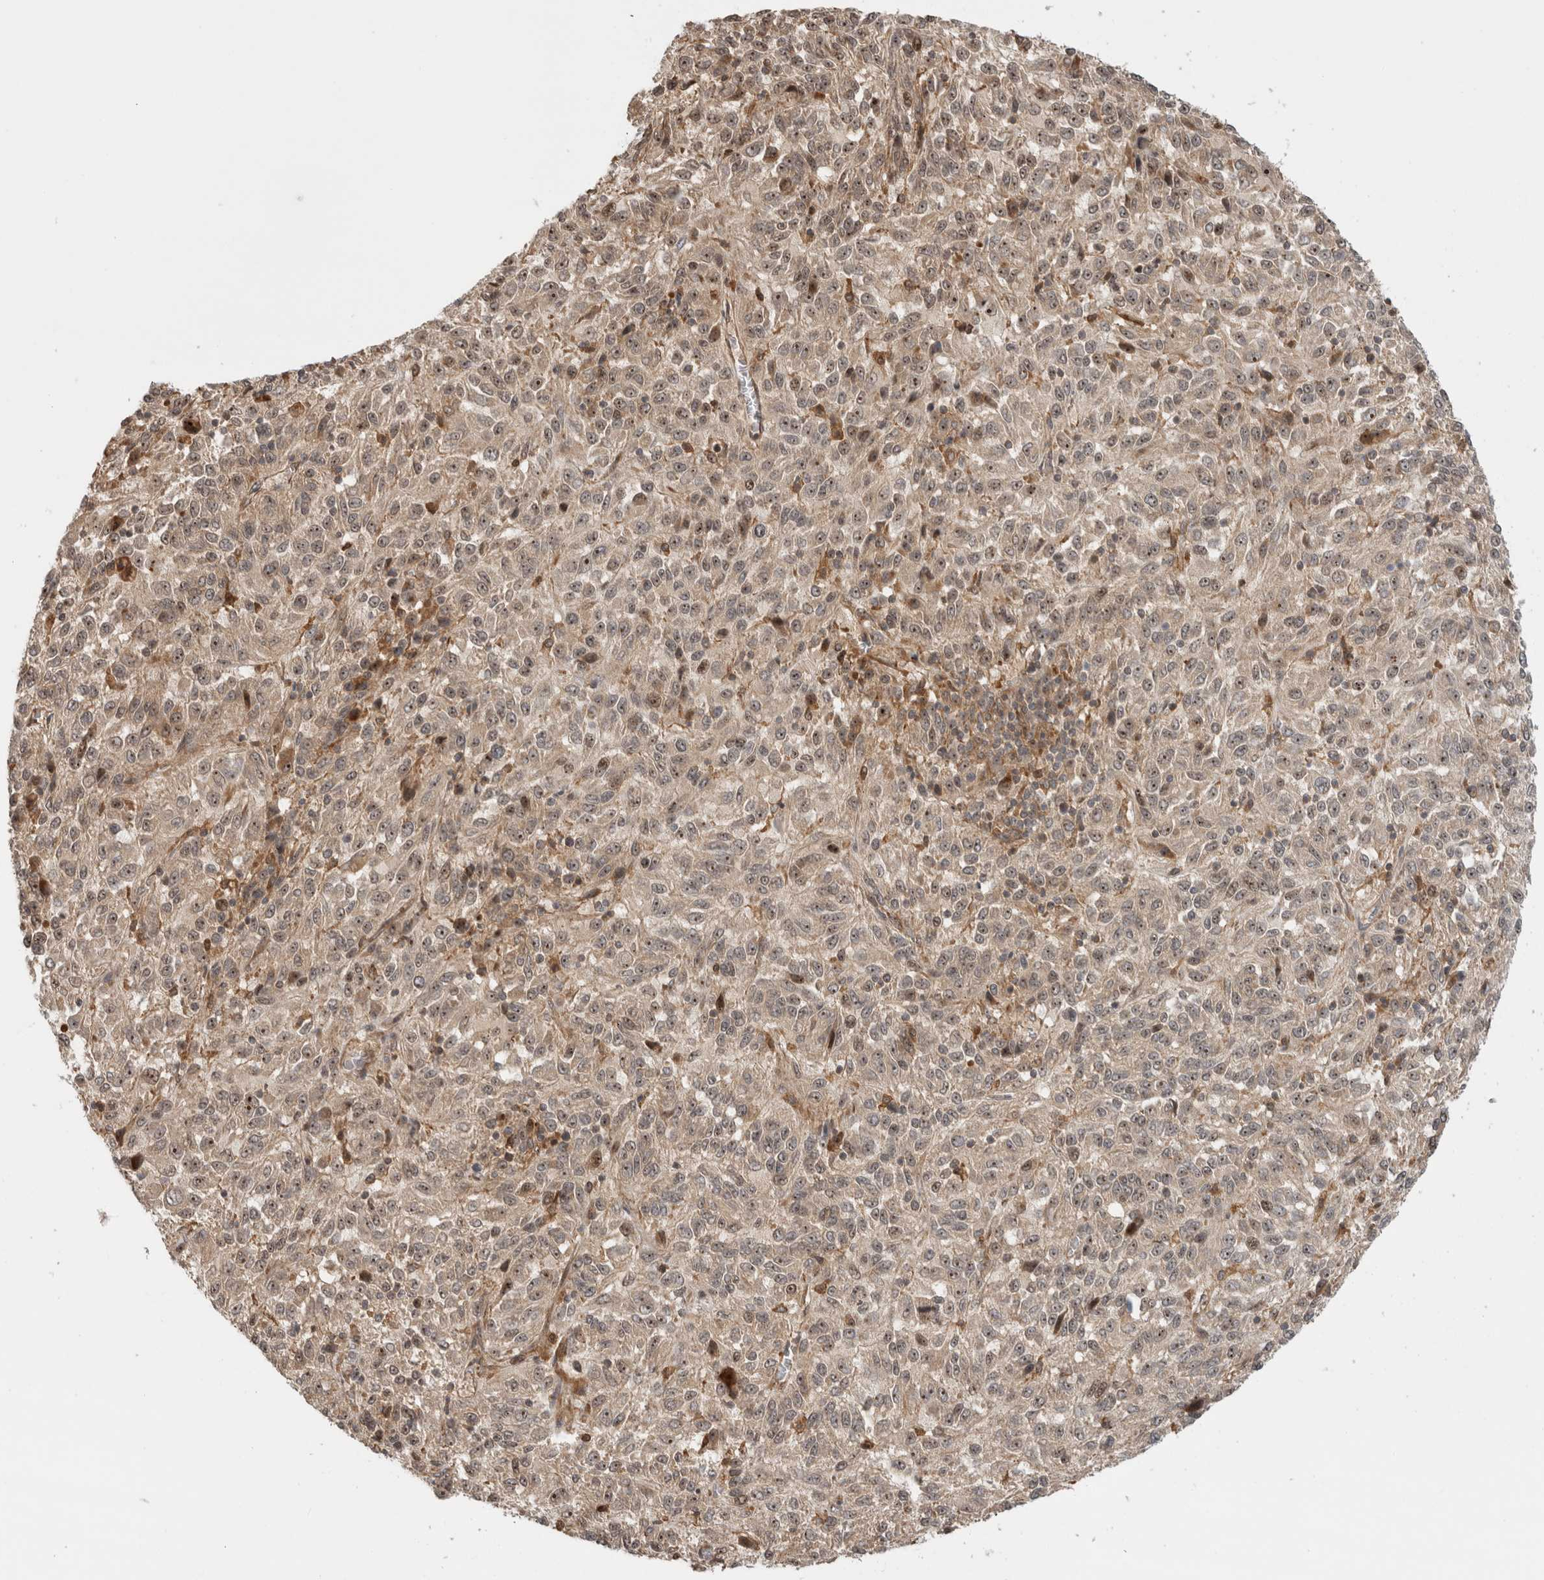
{"staining": {"intensity": "moderate", "quantity": ">75%", "location": "nuclear"}, "tissue": "melanoma", "cell_type": "Tumor cells", "image_type": "cancer", "snomed": [{"axis": "morphology", "description": "Malignant melanoma, Metastatic site"}, {"axis": "topography", "description": "Lung"}], "caption": "An IHC histopathology image of neoplastic tissue is shown. Protein staining in brown shows moderate nuclear positivity in melanoma within tumor cells. (brown staining indicates protein expression, while blue staining denotes nuclei).", "gene": "WASF2", "patient": {"sex": "male", "age": 64}}